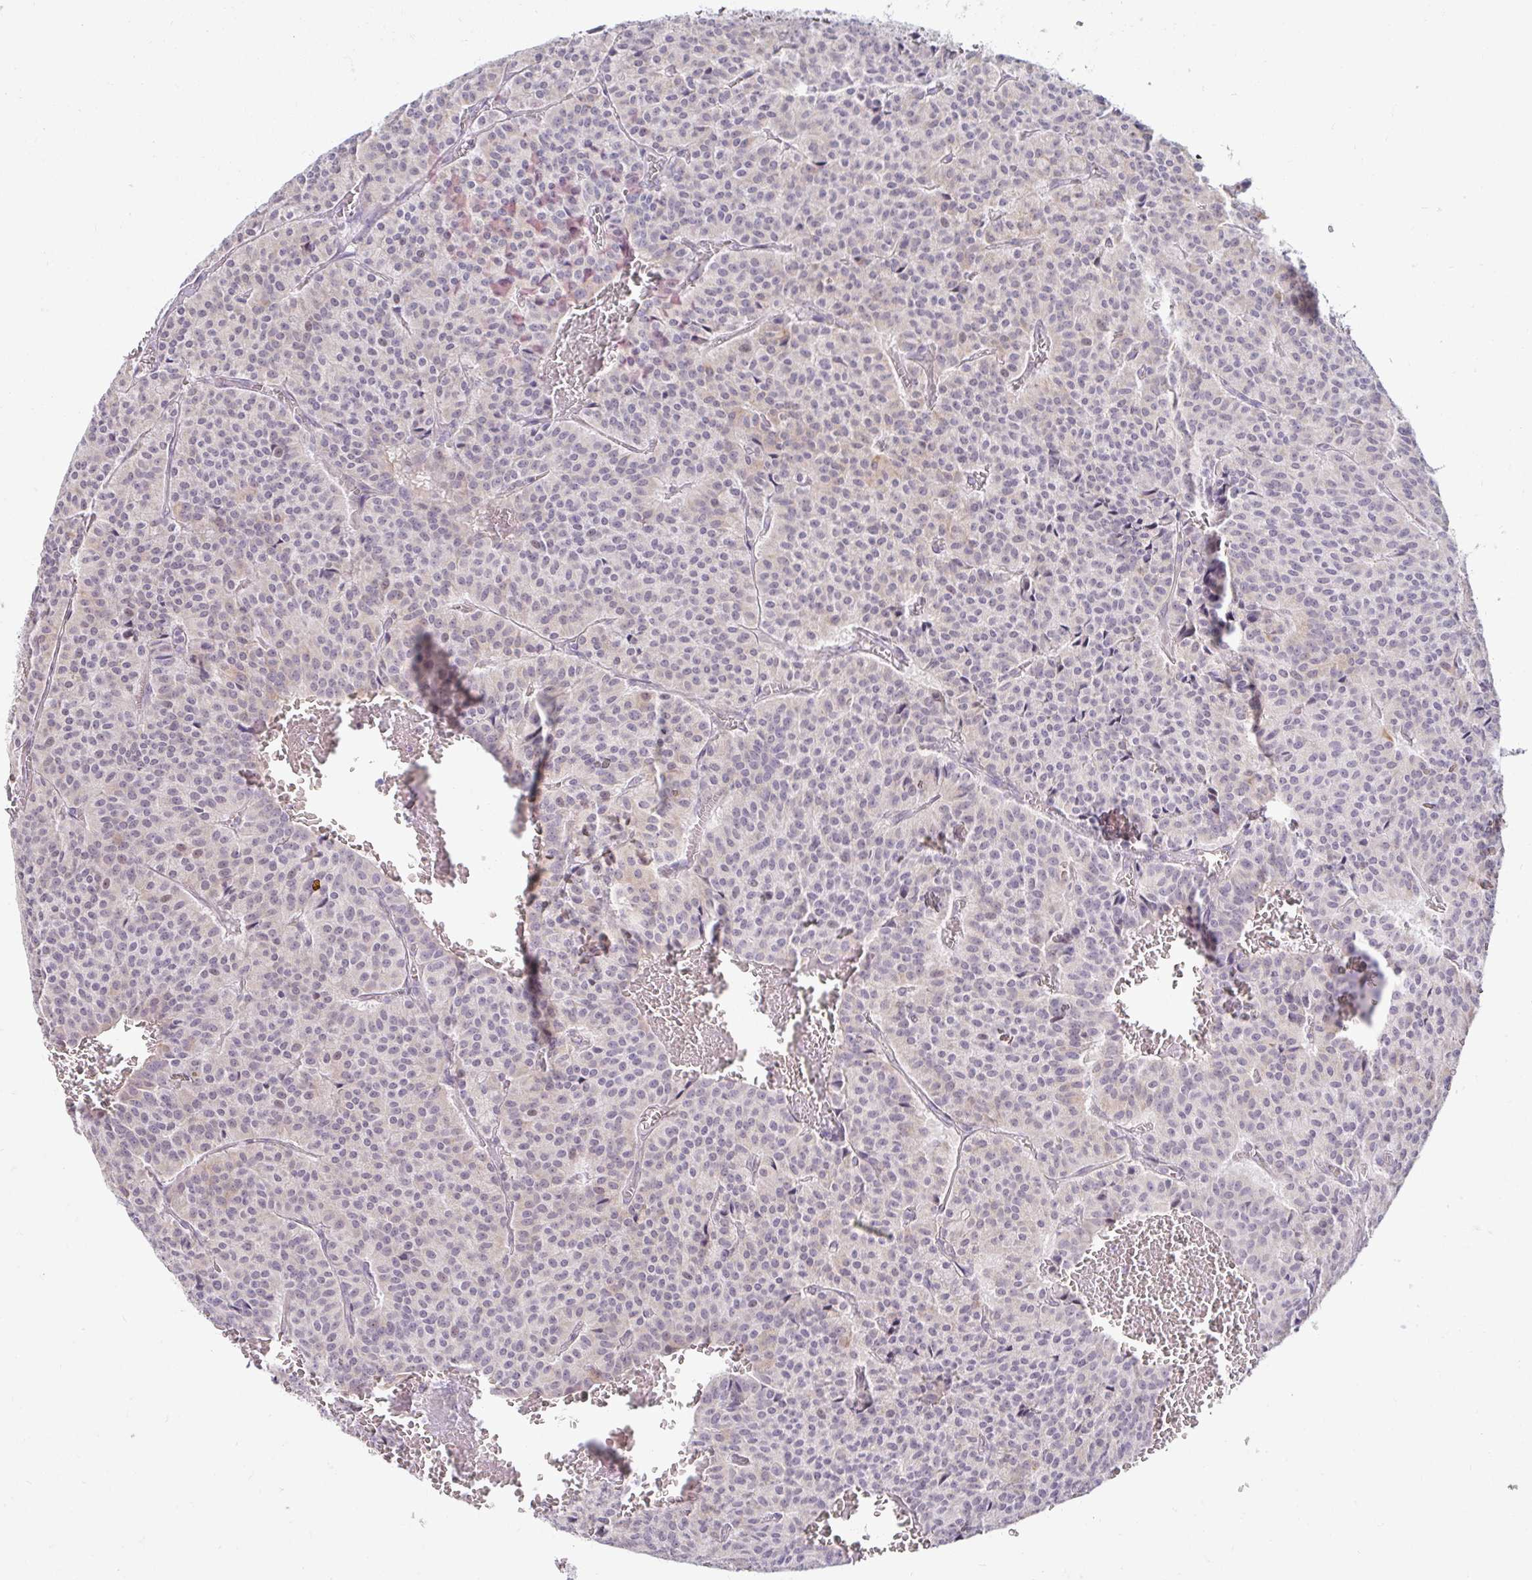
{"staining": {"intensity": "weak", "quantity": "<25%", "location": "cytoplasmic/membranous"}, "tissue": "carcinoid", "cell_type": "Tumor cells", "image_type": "cancer", "snomed": [{"axis": "morphology", "description": "Carcinoid, malignant, NOS"}, {"axis": "topography", "description": "Lung"}], "caption": "IHC histopathology image of human carcinoid (malignant) stained for a protein (brown), which displays no positivity in tumor cells.", "gene": "DDN", "patient": {"sex": "male", "age": 70}}